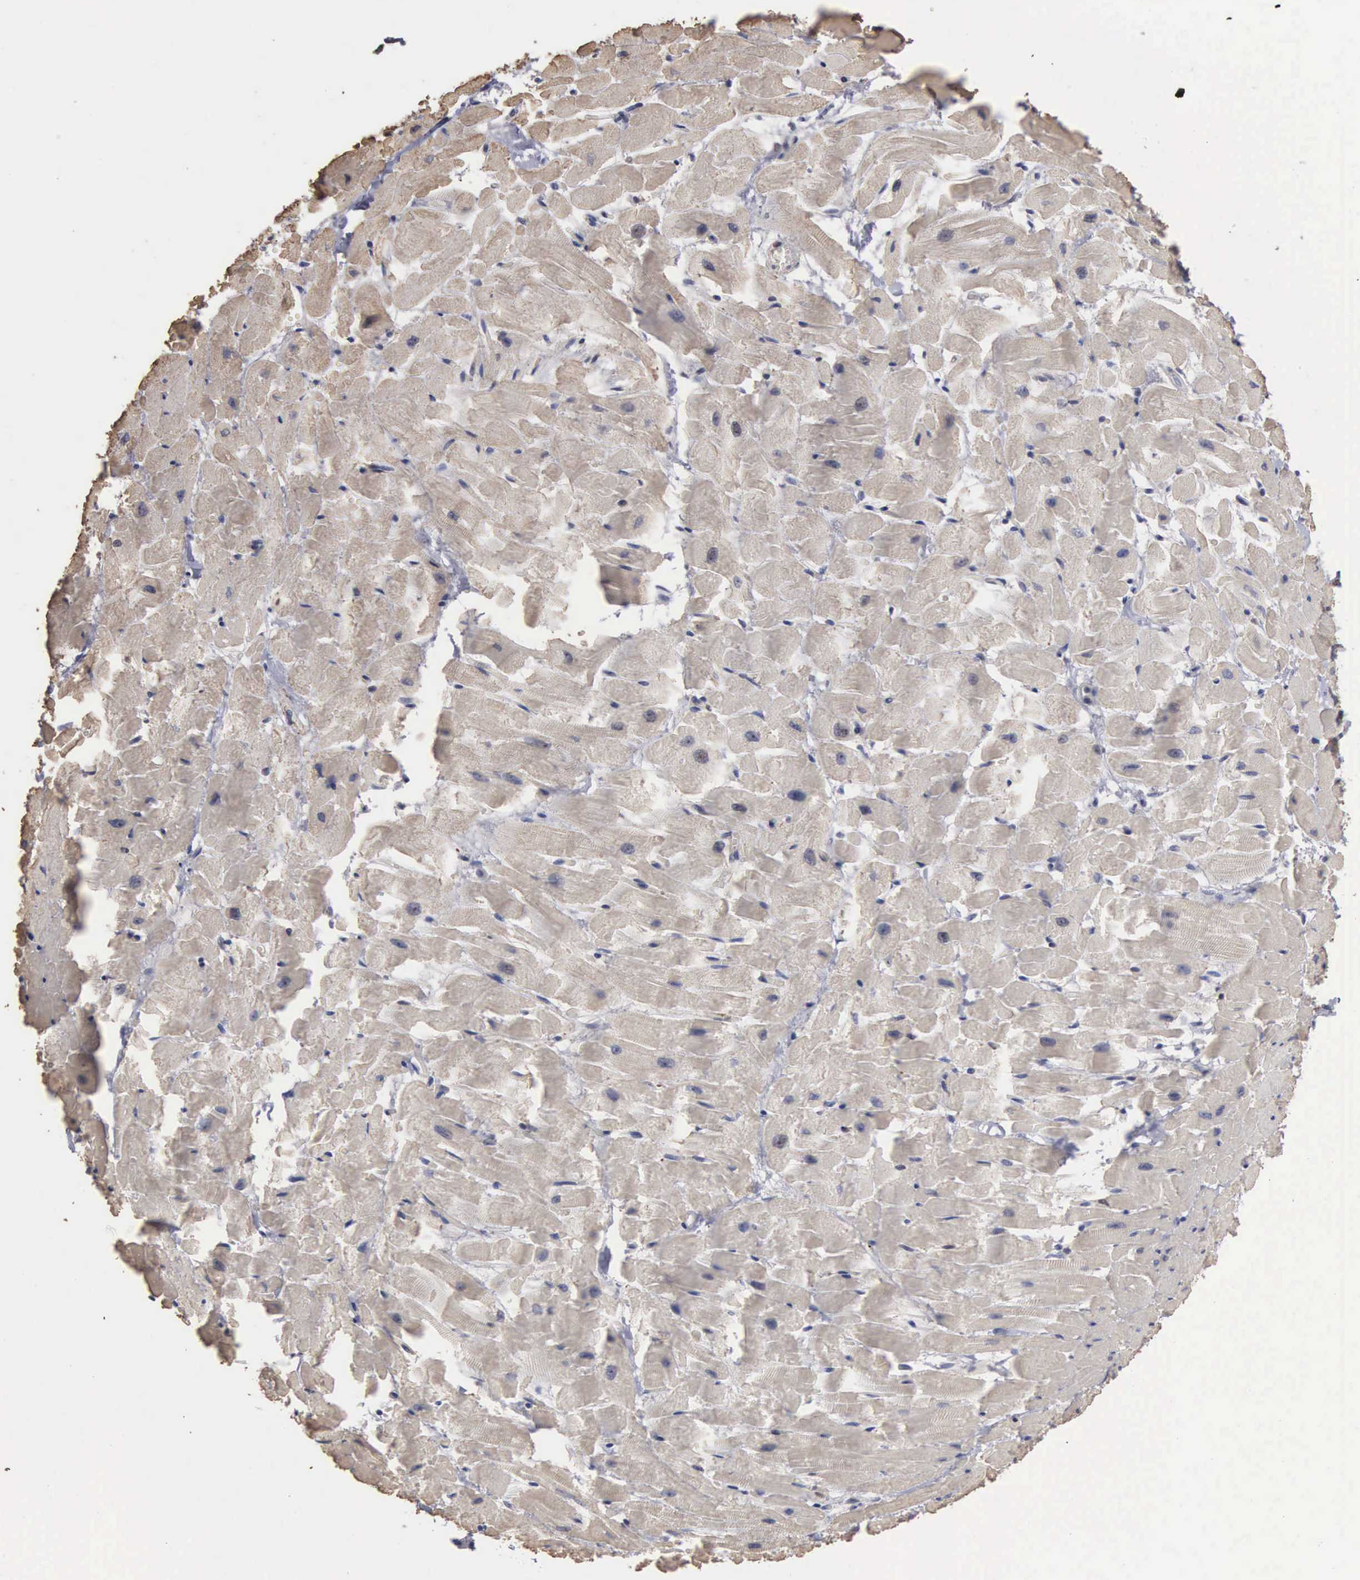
{"staining": {"intensity": "weak", "quantity": ">75%", "location": "cytoplasmic/membranous"}, "tissue": "heart muscle", "cell_type": "Cardiomyocytes", "image_type": "normal", "snomed": [{"axis": "morphology", "description": "Normal tissue, NOS"}, {"axis": "topography", "description": "Heart"}], "caption": "An IHC image of normal tissue is shown. Protein staining in brown highlights weak cytoplasmic/membranous positivity in heart muscle within cardiomyocytes.", "gene": "NGDN", "patient": {"sex": "female", "age": 19}}